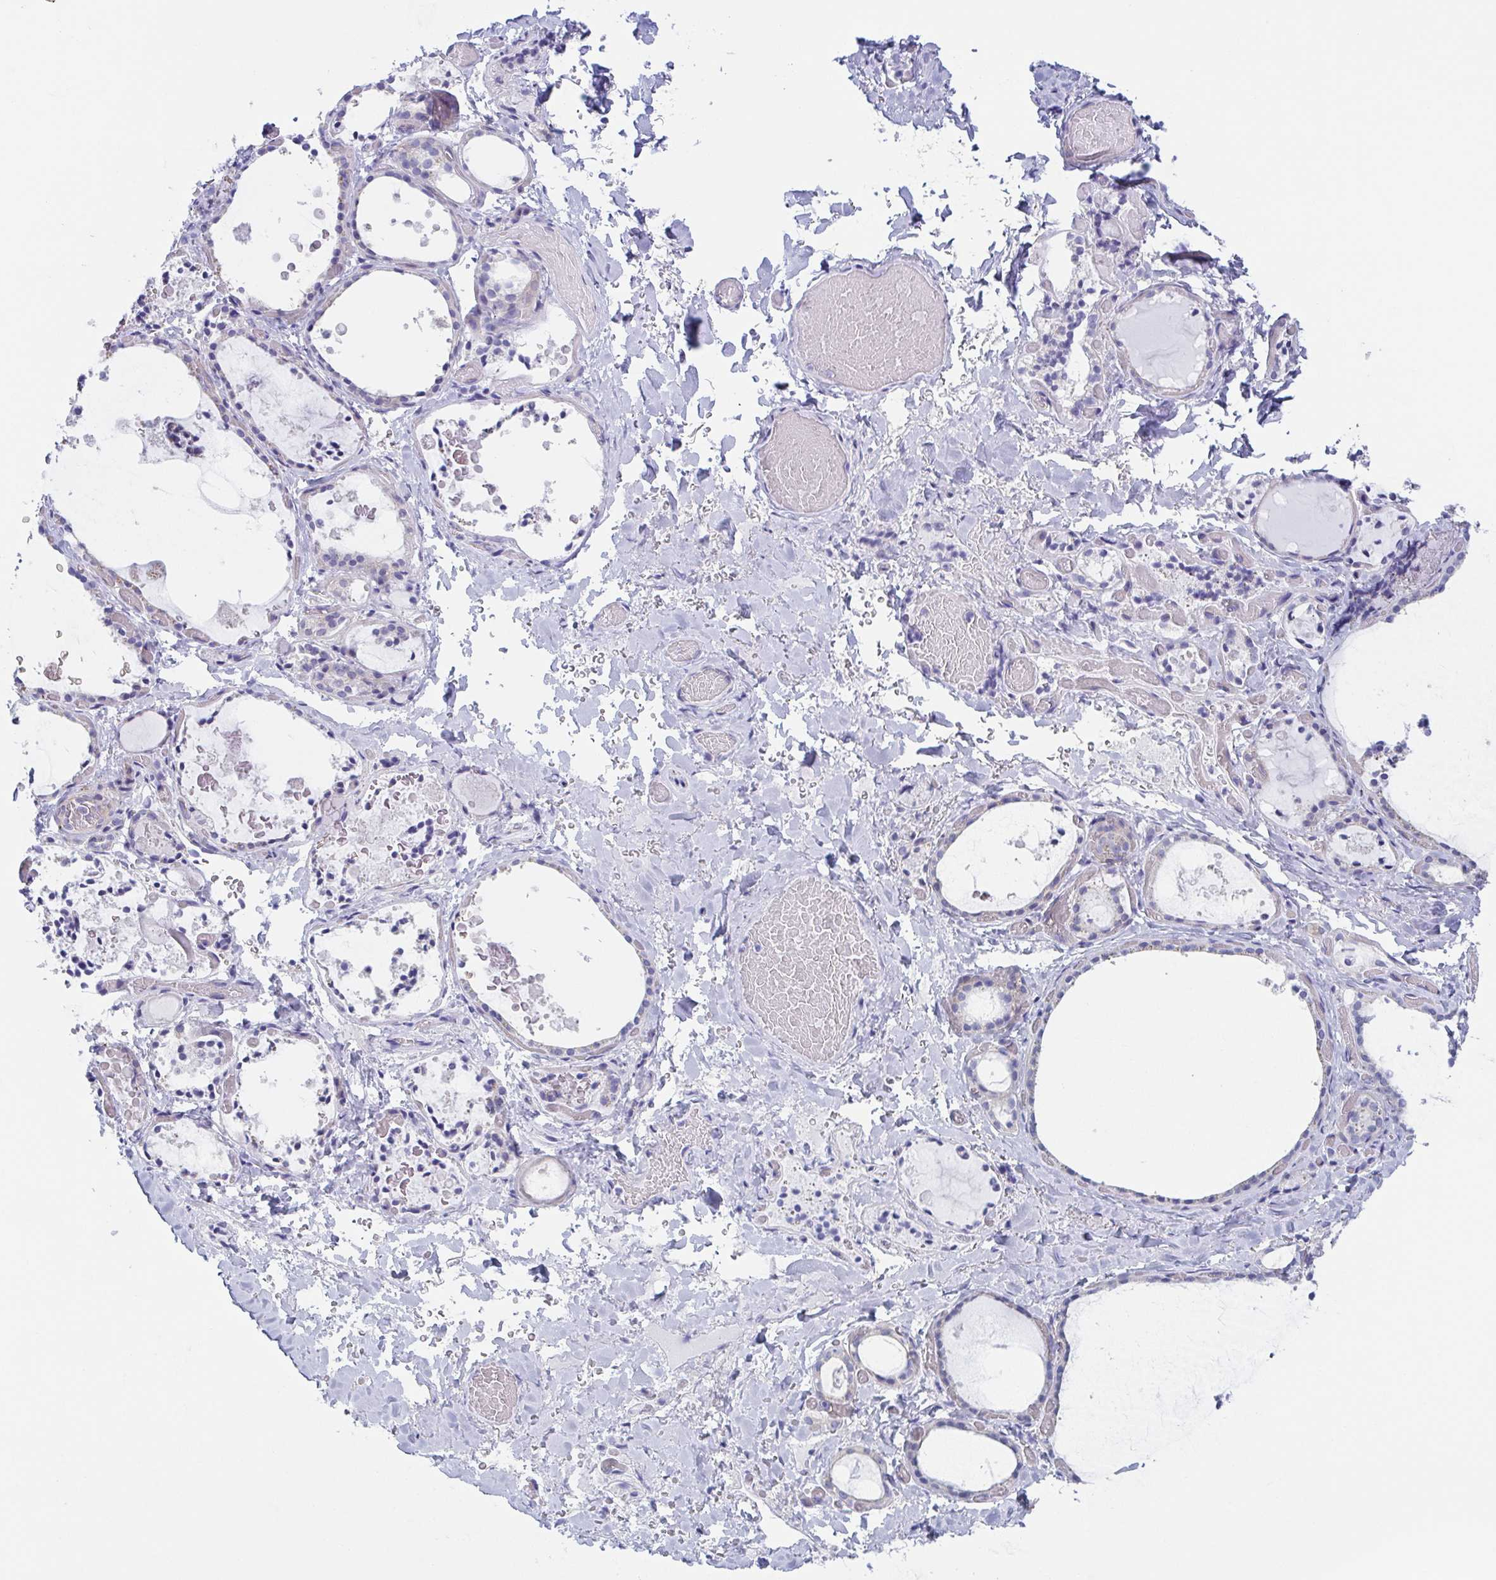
{"staining": {"intensity": "negative", "quantity": "none", "location": "none"}, "tissue": "thyroid gland", "cell_type": "Glandular cells", "image_type": "normal", "snomed": [{"axis": "morphology", "description": "Normal tissue, NOS"}, {"axis": "topography", "description": "Thyroid gland"}], "caption": "High magnification brightfield microscopy of normal thyroid gland stained with DAB (3,3'-diaminobenzidine) (brown) and counterstained with hematoxylin (blue): glandular cells show no significant positivity.", "gene": "DYNC1I1", "patient": {"sex": "female", "age": 56}}